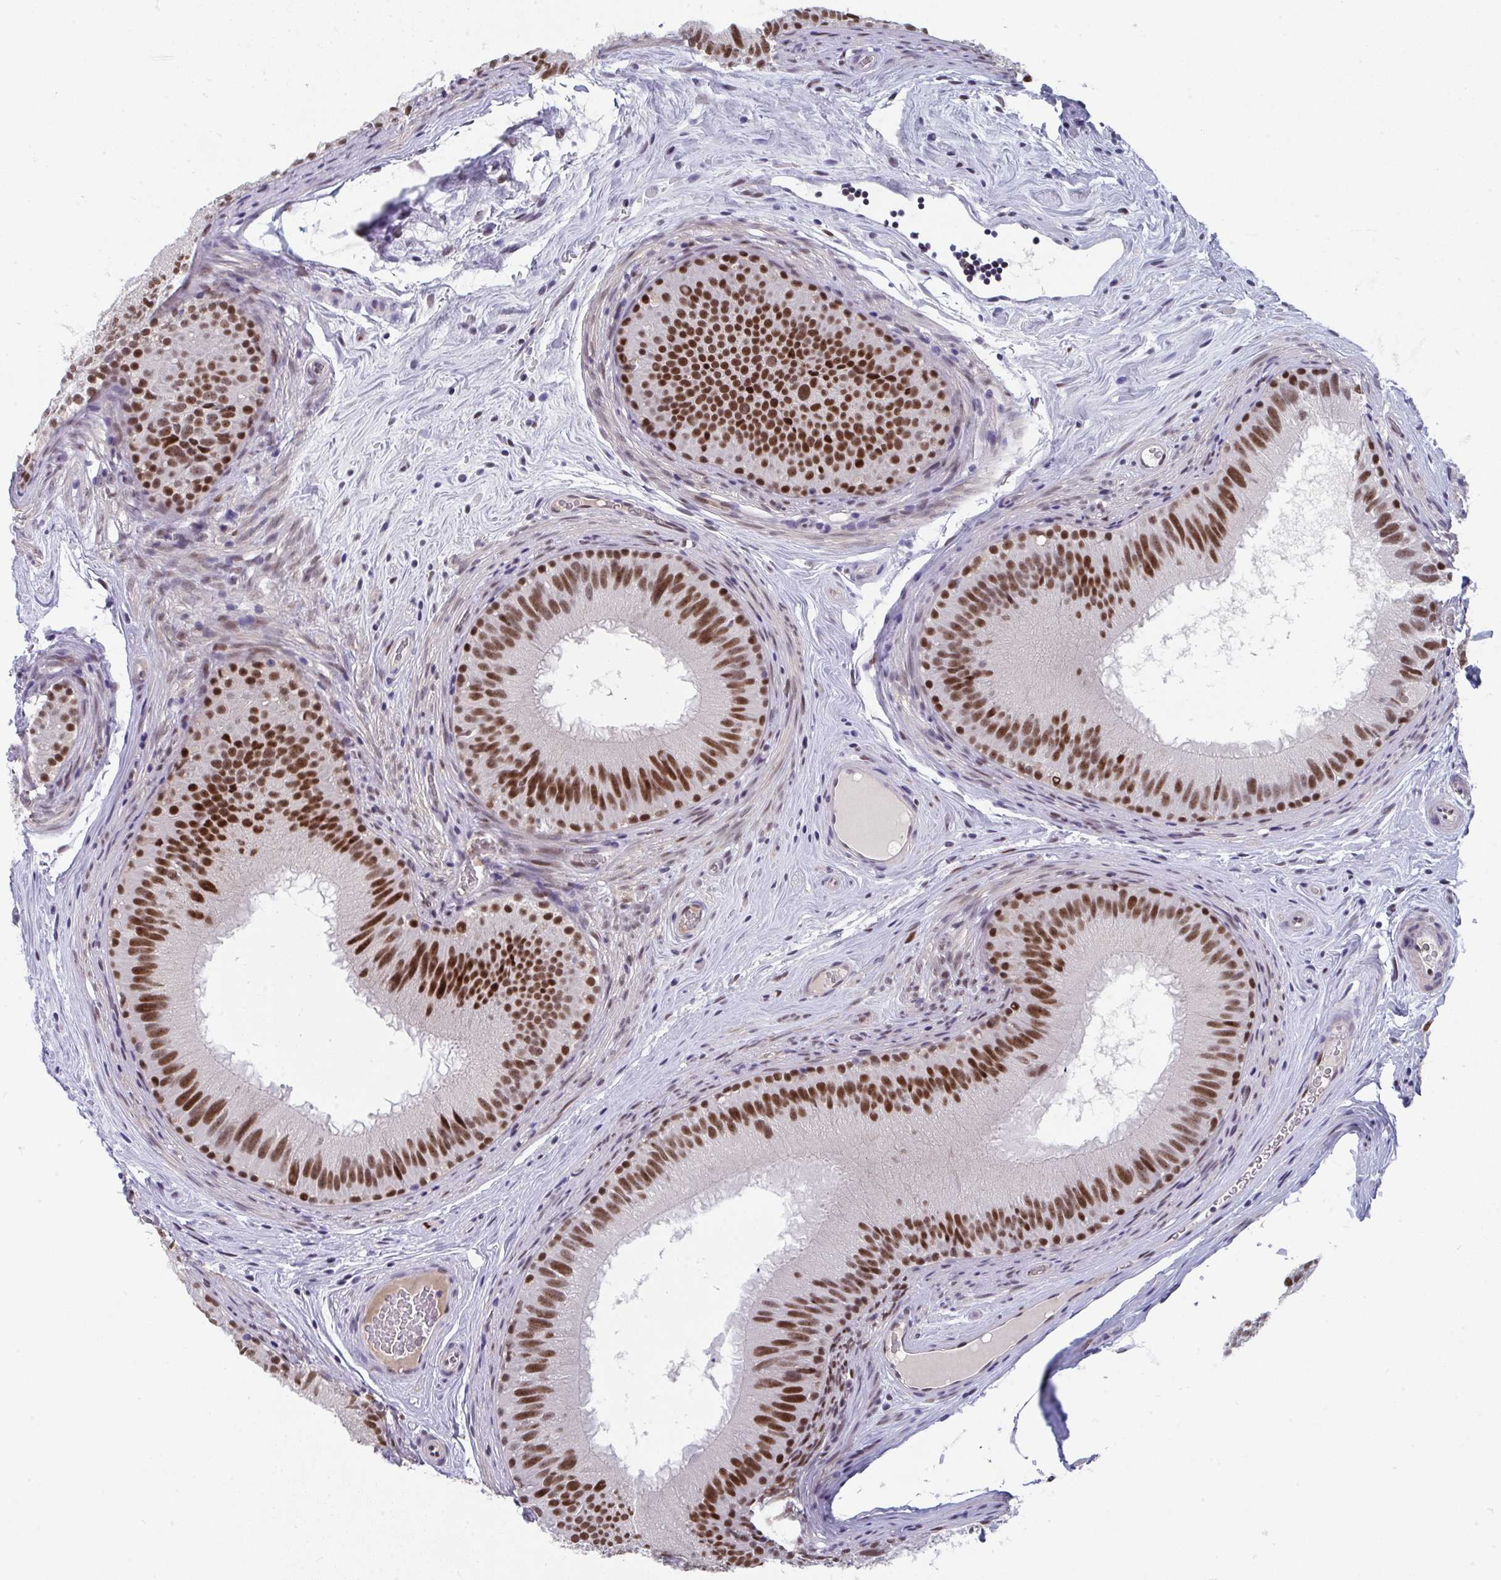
{"staining": {"intensity": "strong", "quantity": ">75%", "location": "nuclear"}, "tissue": "epididymis", "cell_type": "Glandular cells", "image_type": "normal", "snomed": [{"axis": "morphology", "description": "Normal tissue, NOS"}, {"axis": "topography", "description": "Epididymis"}], "caption": "Protein staining demonstrates strong nuclear staining in approximately >75% of glandular cells in unremarkable epididymis.", "gene": "JDP2", "patient": {"sex": "male", "age": 44}}